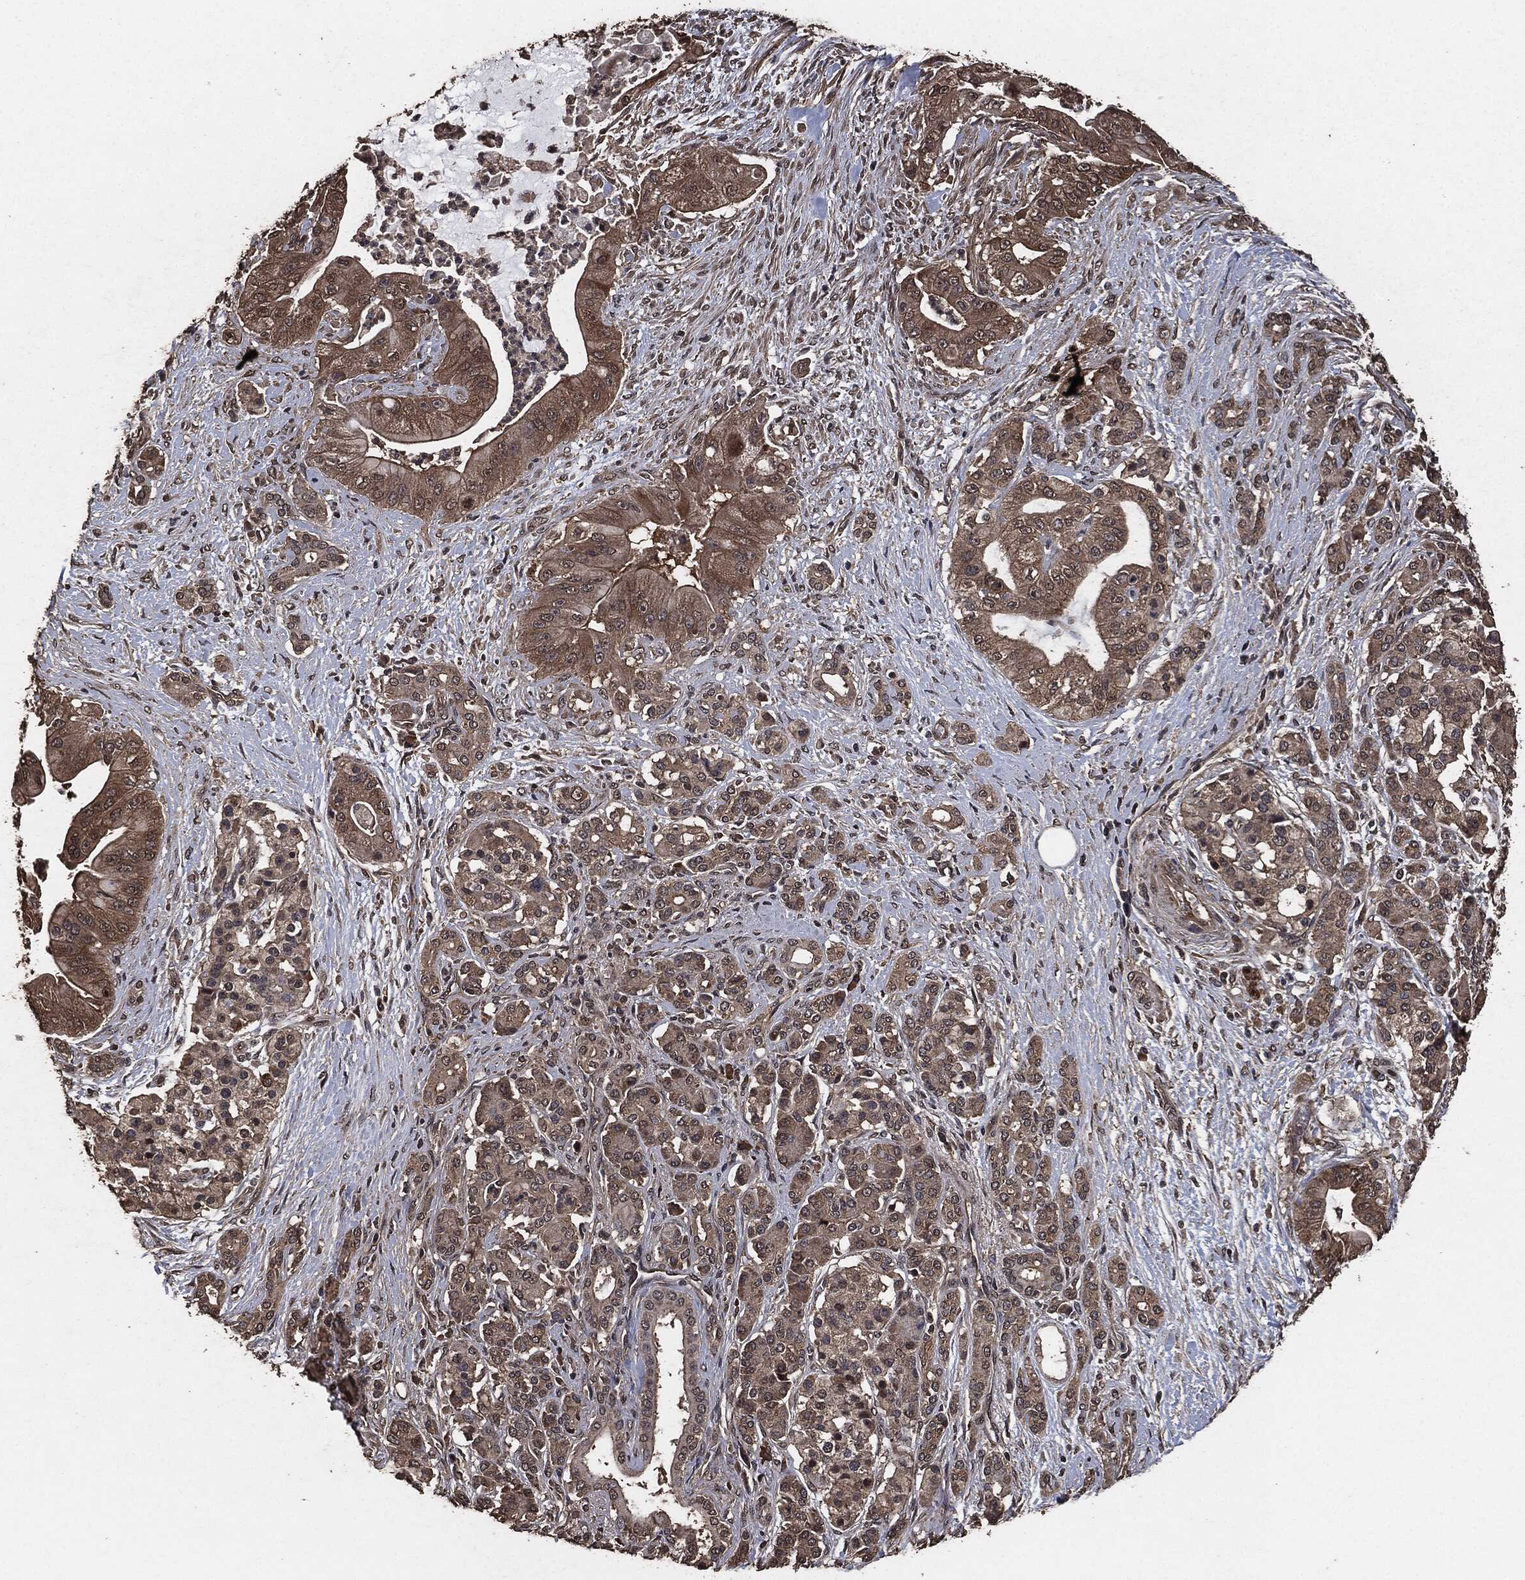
{"staining": {"intensity": "moderate", "quantity": ">75%", "location": "cytoplasmic/membranous"}, "tissue": "pancreatic cancer", "cell_type": "Tumor cells", "image_type": "cancer", "snomed": [{"axis": "morphology", "description": "Normal tissue, NOS"}, {"axis": "morphology", "description": "Inflammation, NOS"}, {"axis": "morphology", "description": "Adenocarcinoma, NOS"}, {"axis": "topography", "description": "Pancreas"}], "caption": "Moderate cytoplasmic/membranous staining is present in approximately >75% of tumor cells in pancreatic cancer (adenocarcinoma).", "gene": "AKT1S1", "patient": {"sex": "male", "age": 57}}